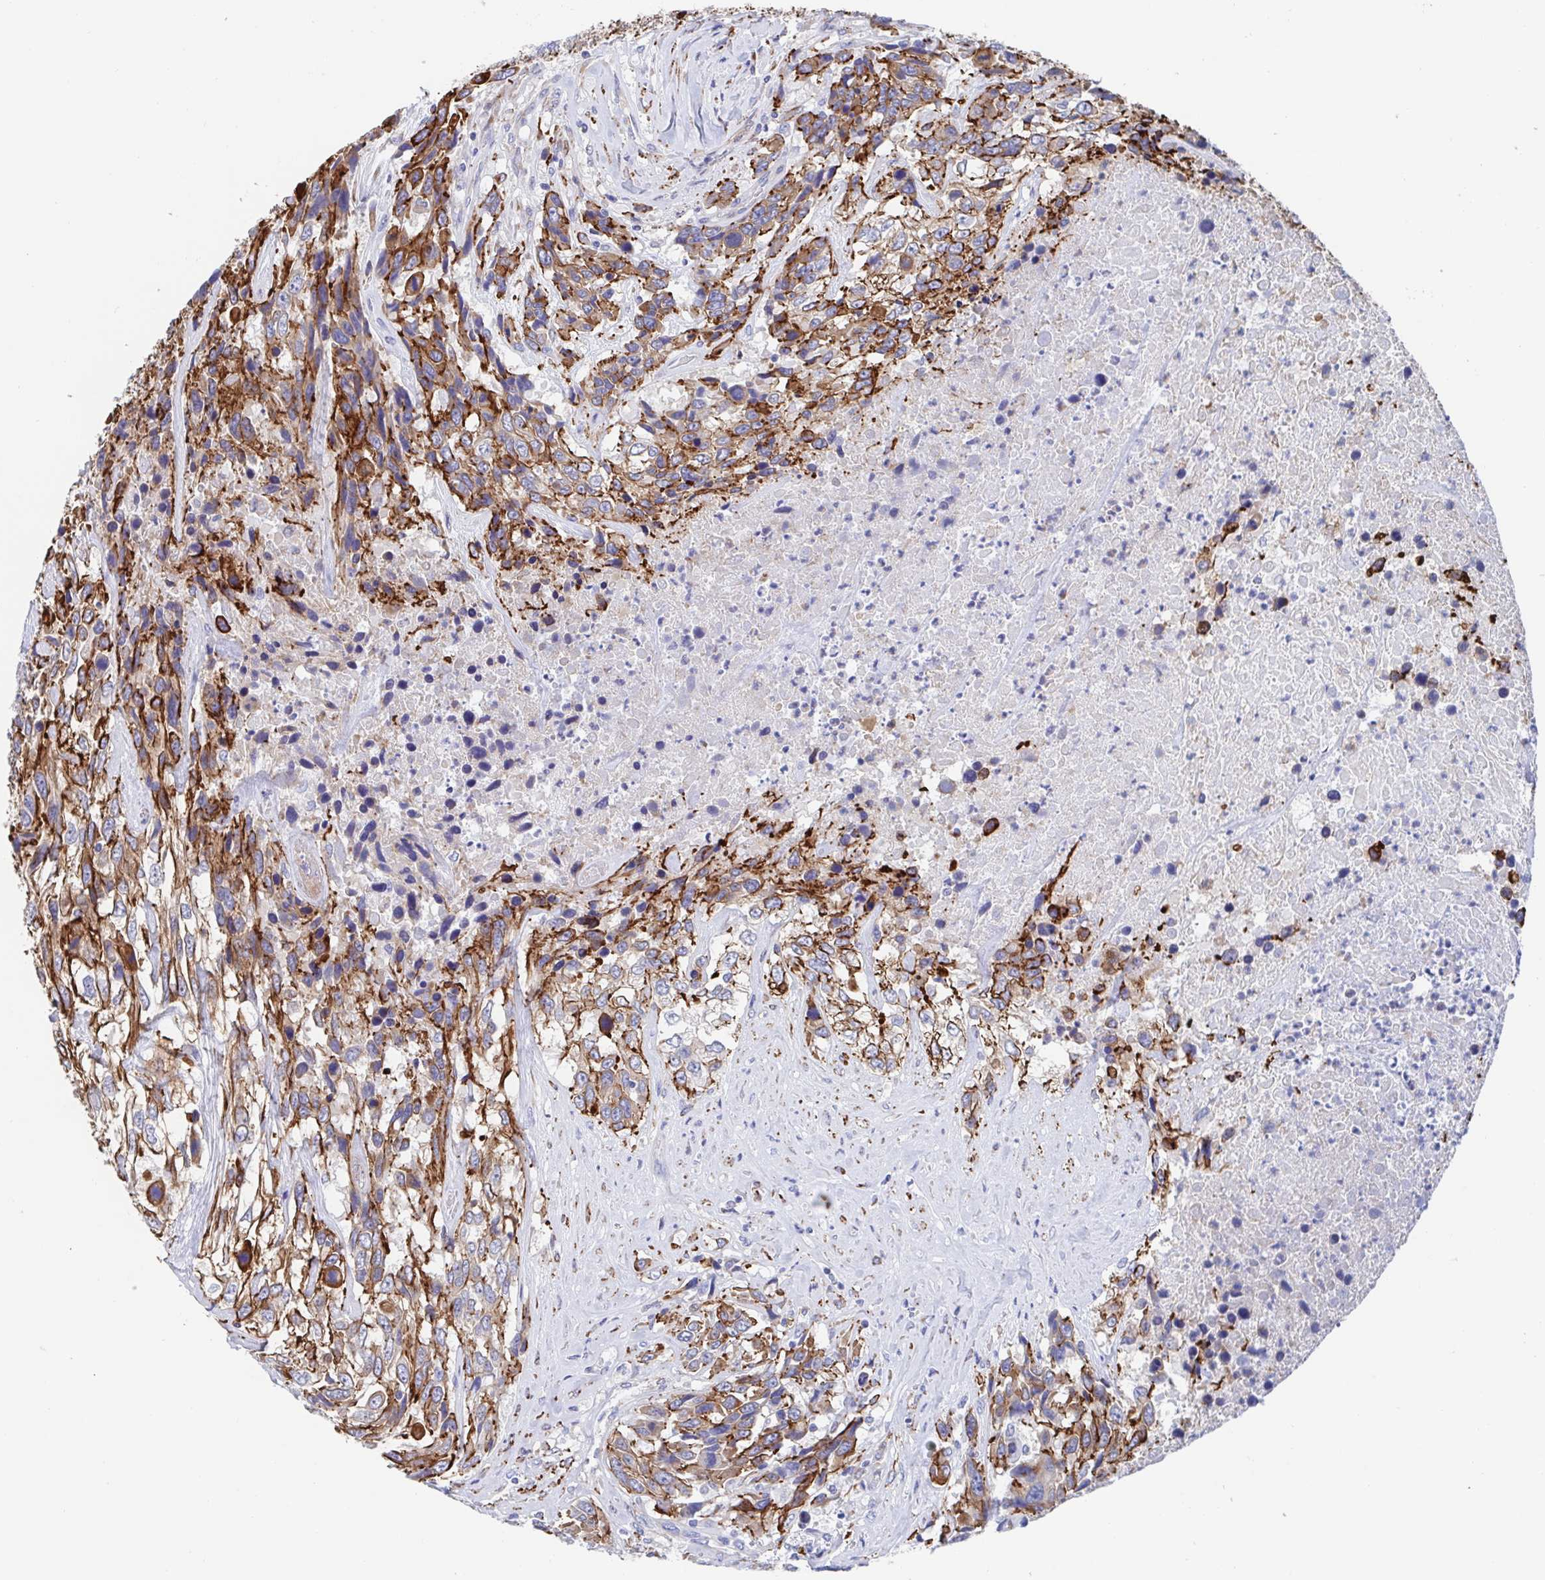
{"staining": {"intensity": "moderate", "quantity": ">75%", "location": "cytoplasmic/membranous"}, "tissue": "urothelial cancer", "cell_type": "Tumor cells", "image_type": "cancer", "snomed": [{"axis": "morphology", "description": "Urothelial carcinoma, High grade"}, {"axis": "topography", "description": "Urinary bladder"}], "caption": "Urothelial carcinoma (high-grade) was stained to show a protein in brown. There is medium levels of moderate cytoplasmic/membranous expression in approximately >75% of tumor cells.", "gene": "KLC3", "patient": {"sex": "female", "age": 70}}